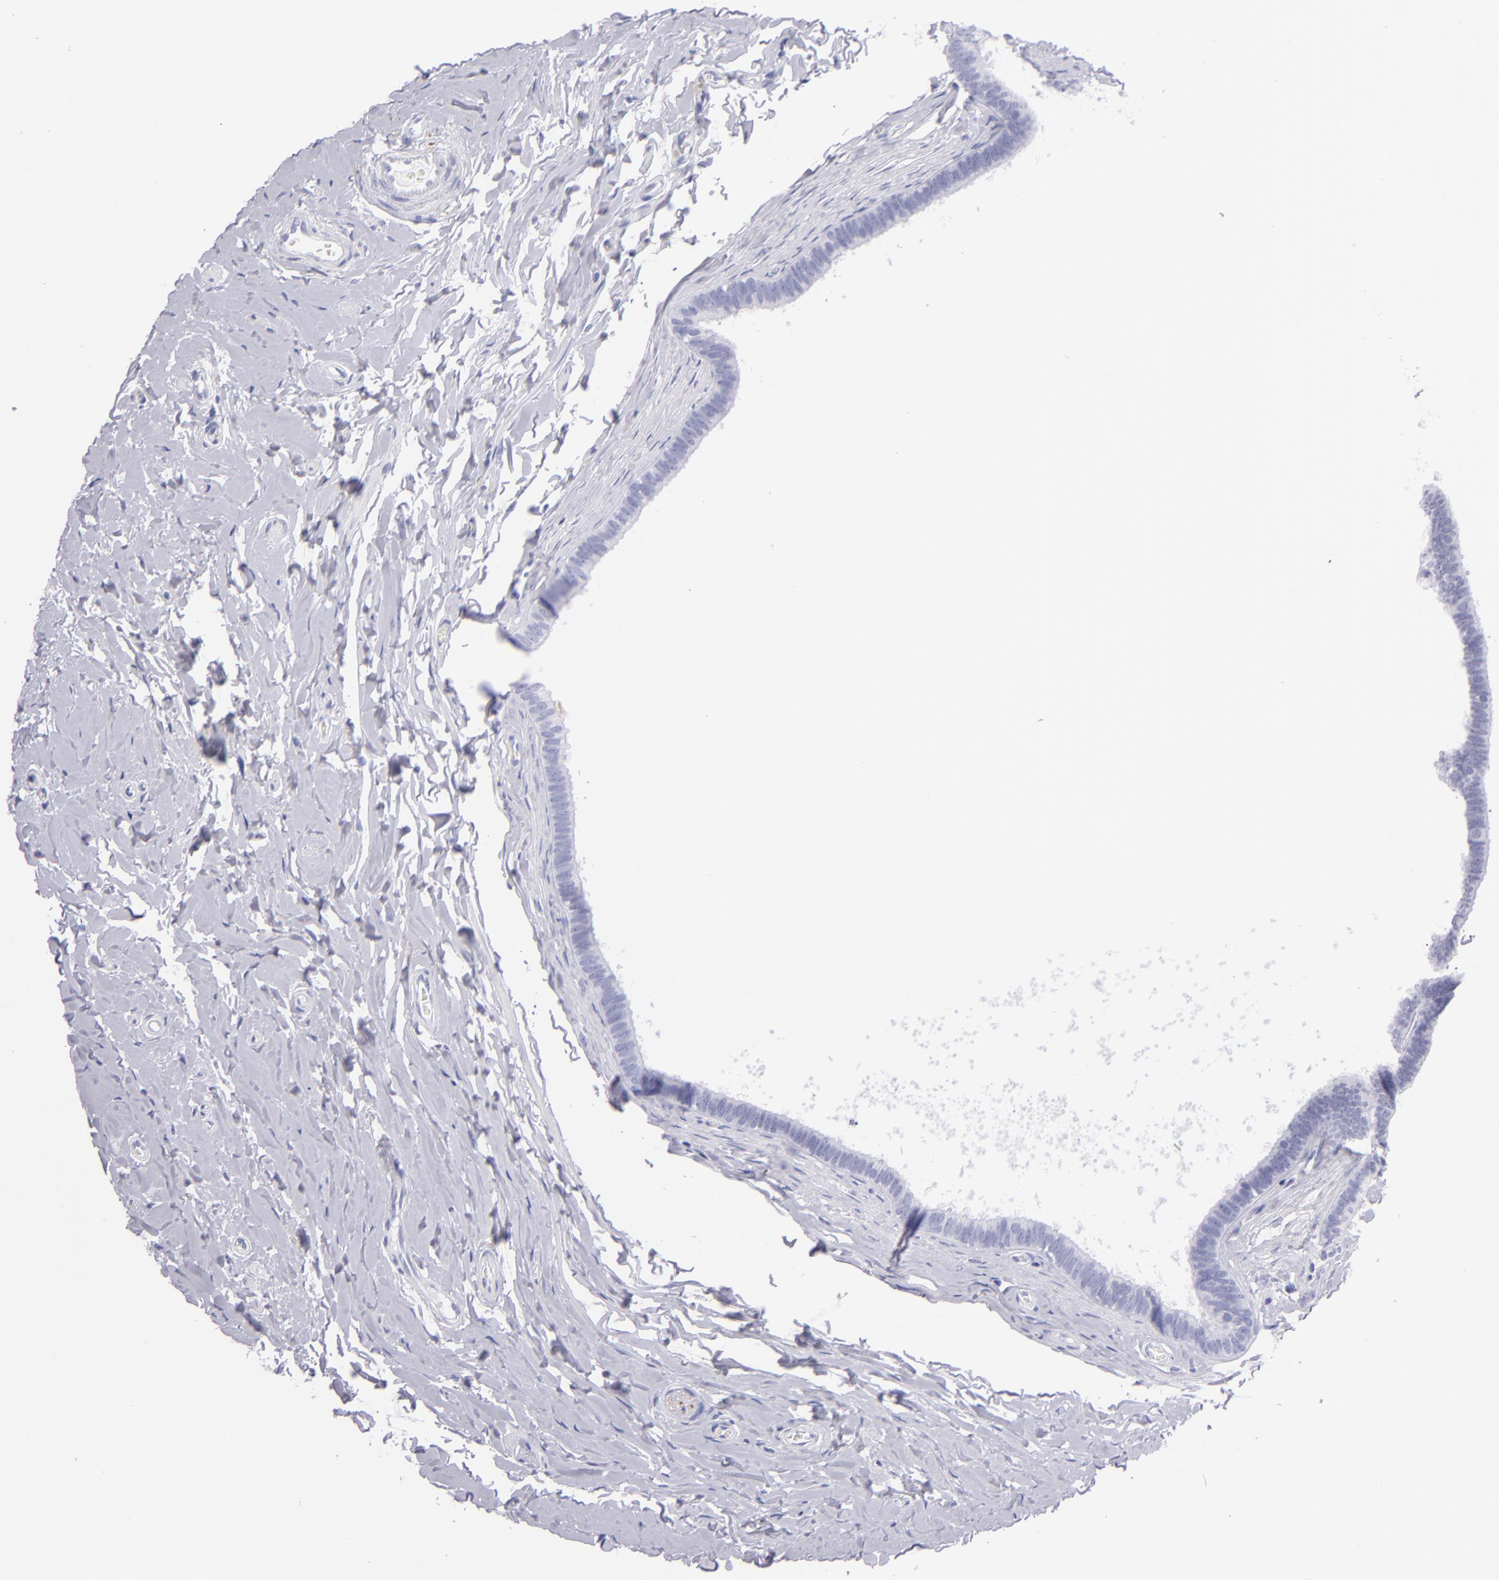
{"staining": {"intensity": "negative", "quantity": "none", "location": "none"}, "tissue": "epididymis", "cell_type": "Glandular cells", "image_type": "normal", "snomed": [{"axis": "morphology", "description": "Normal tissue, NOS"}, {"axis": "topography", "description": "Epididymis"}], "caption": "An immunohistochemistry (IHC) photomicrograph of benign epididymis is shown. There is no staining in glandular cells of epididymis. (DAB (3,3'-diaminobenzidine) IHC, high magnification).", "gene": "PRPH", "patient": {"sex": "male", "age": 26}}